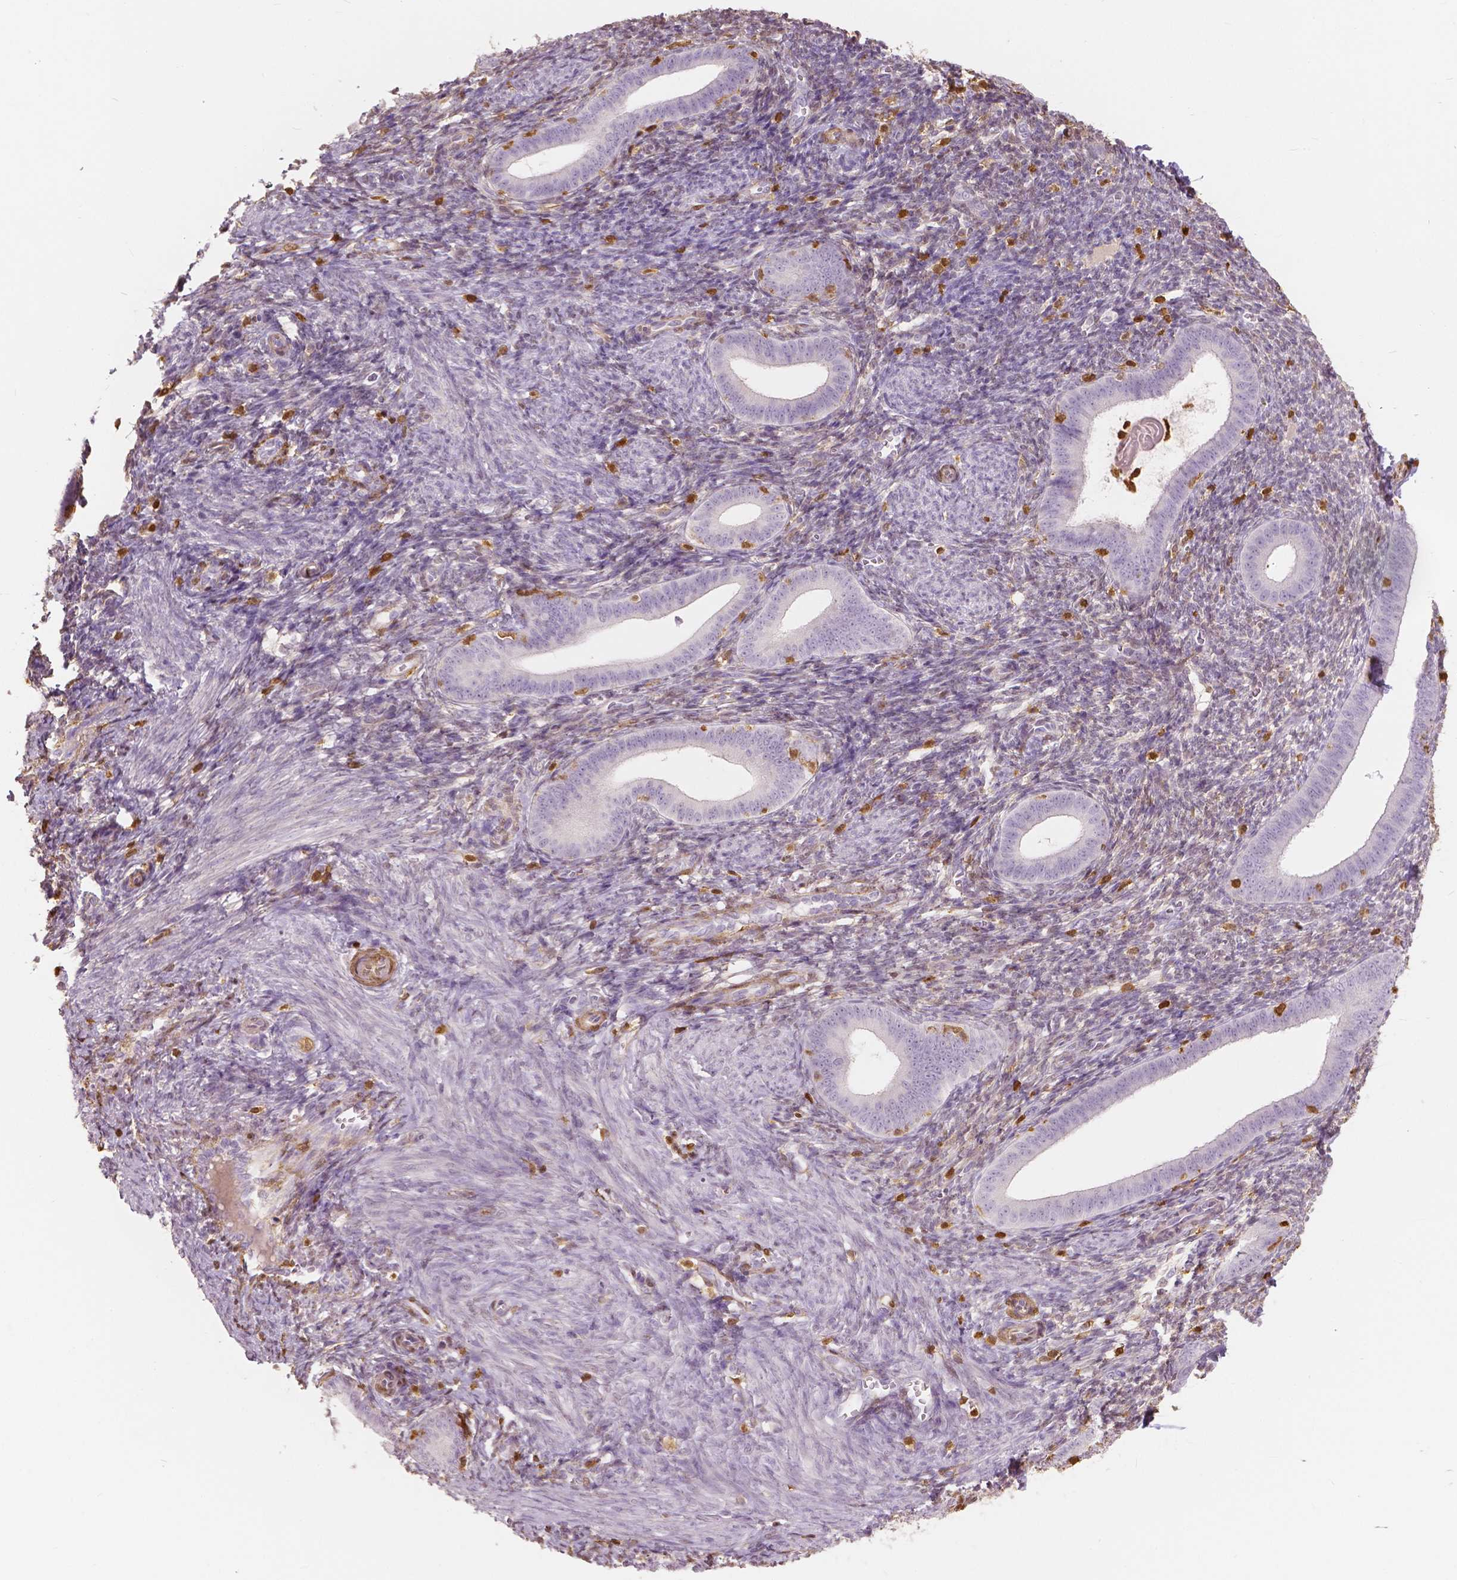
{"staining": {"intensity": "moderate", "quantity": "<25%", "location": "cytoplasmic/membranous"}, "tissue": "endometrium", "cell_type": "Cells in endometrial stroma", "image_type": "normal", "snomed": [{"axis": "morphology", "description": "Normal tissue, NOS"}, {"axis": "topography", "description": "Endometrium"}], "caption": "Unremarkable endometrium shows moderate cytoplasmic/membranous positivity in about <25% of cells in endometrial stroma, visualized by immunohistochemistry. The staining was performed using DAB, with brown indicating positive protein expression. Nuclei are stained blue with hematoxylin.", "gene": "S100A4", "patient": {"sex": "female", "age": 25}}